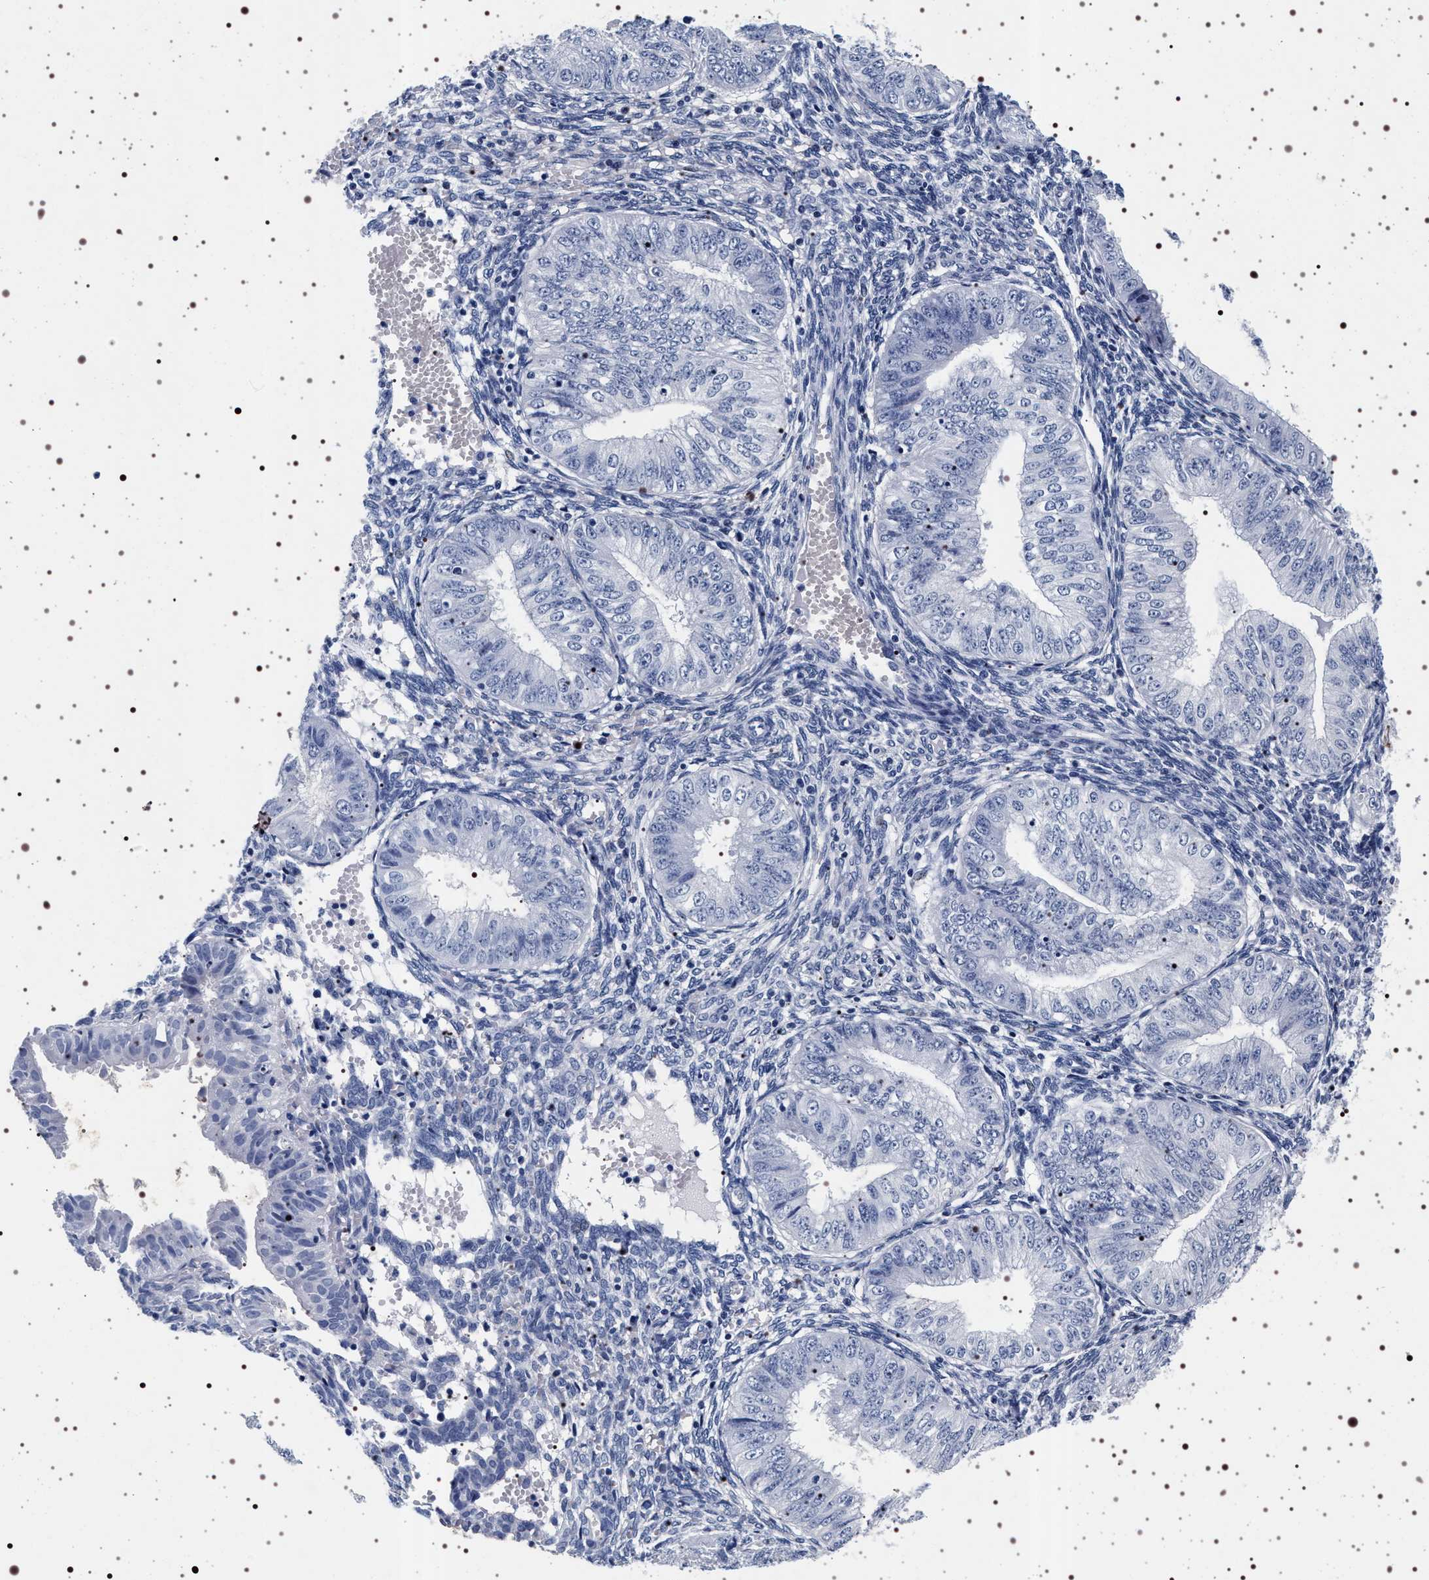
{"staining": {"intensity": "negative", "quantity": "none", "location": "none"}, "tissue": "endometrial cancer", "cell_type": "Tumor cells", "image_type": "cancer", "snomed": [{"axis": "morphology", "description": "Normal tissue, NOS"}, {"axis": "morphology", "description": "Adenocarcinoma, NOS"}, {"axis": "topography", "description": "Endometrium"}], "caption": "The immunohistochemistry micrograph has no significant positivity in tumor cells of endometrial cancer (adenocarcinoma) tissue. The staining was performed using DAB to visualize the protein expression in brown, while the nuclei were stained in blue with hematoxylin (Magnification: 20x).", "gene": "SYN1", "patient": {"sex": "female", "age": 53}}